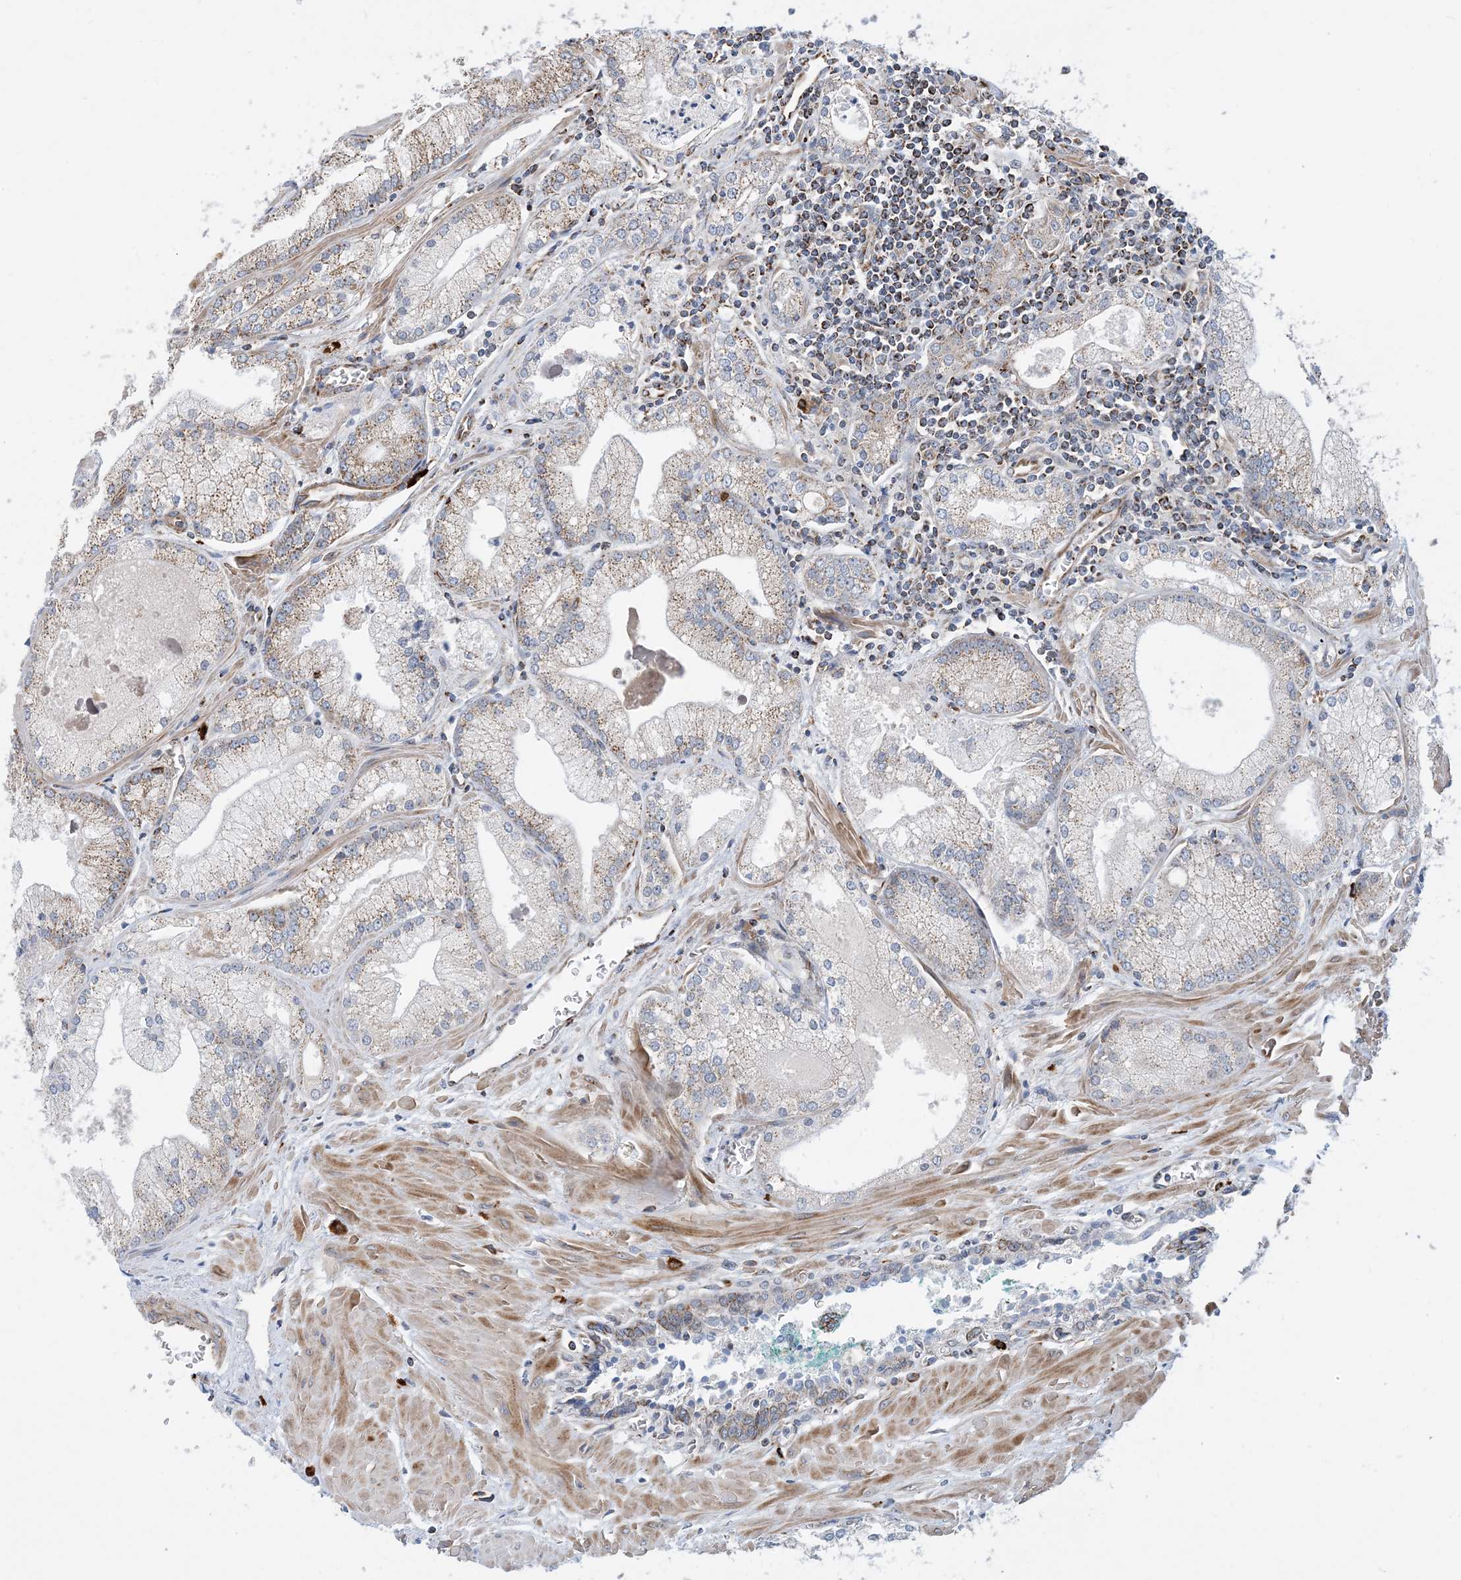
{"staining": {"intensity": "weak", "quantity": "25%-75%", "location": "cytoplasmic/membranous"}, "tissue": "prostate cancer", "cell_type": "Tumor cells", "image_type": "cancer", "snomed": [{"axis": "morphology", "description": "Adenocarcinoma, Low grade"}, {"axis": "topography", "description": "Prostate"}], "caption": "A micrograph showing weak cytoplasmic/membranous positivity in about 25%-75% of tumor cells in prostate adenocarcinoma (low-grade), as visualized by brown immunohistochemical staining.", "gene": "PCDHGA1", "patient": {"sex": "male", "age": 67}}